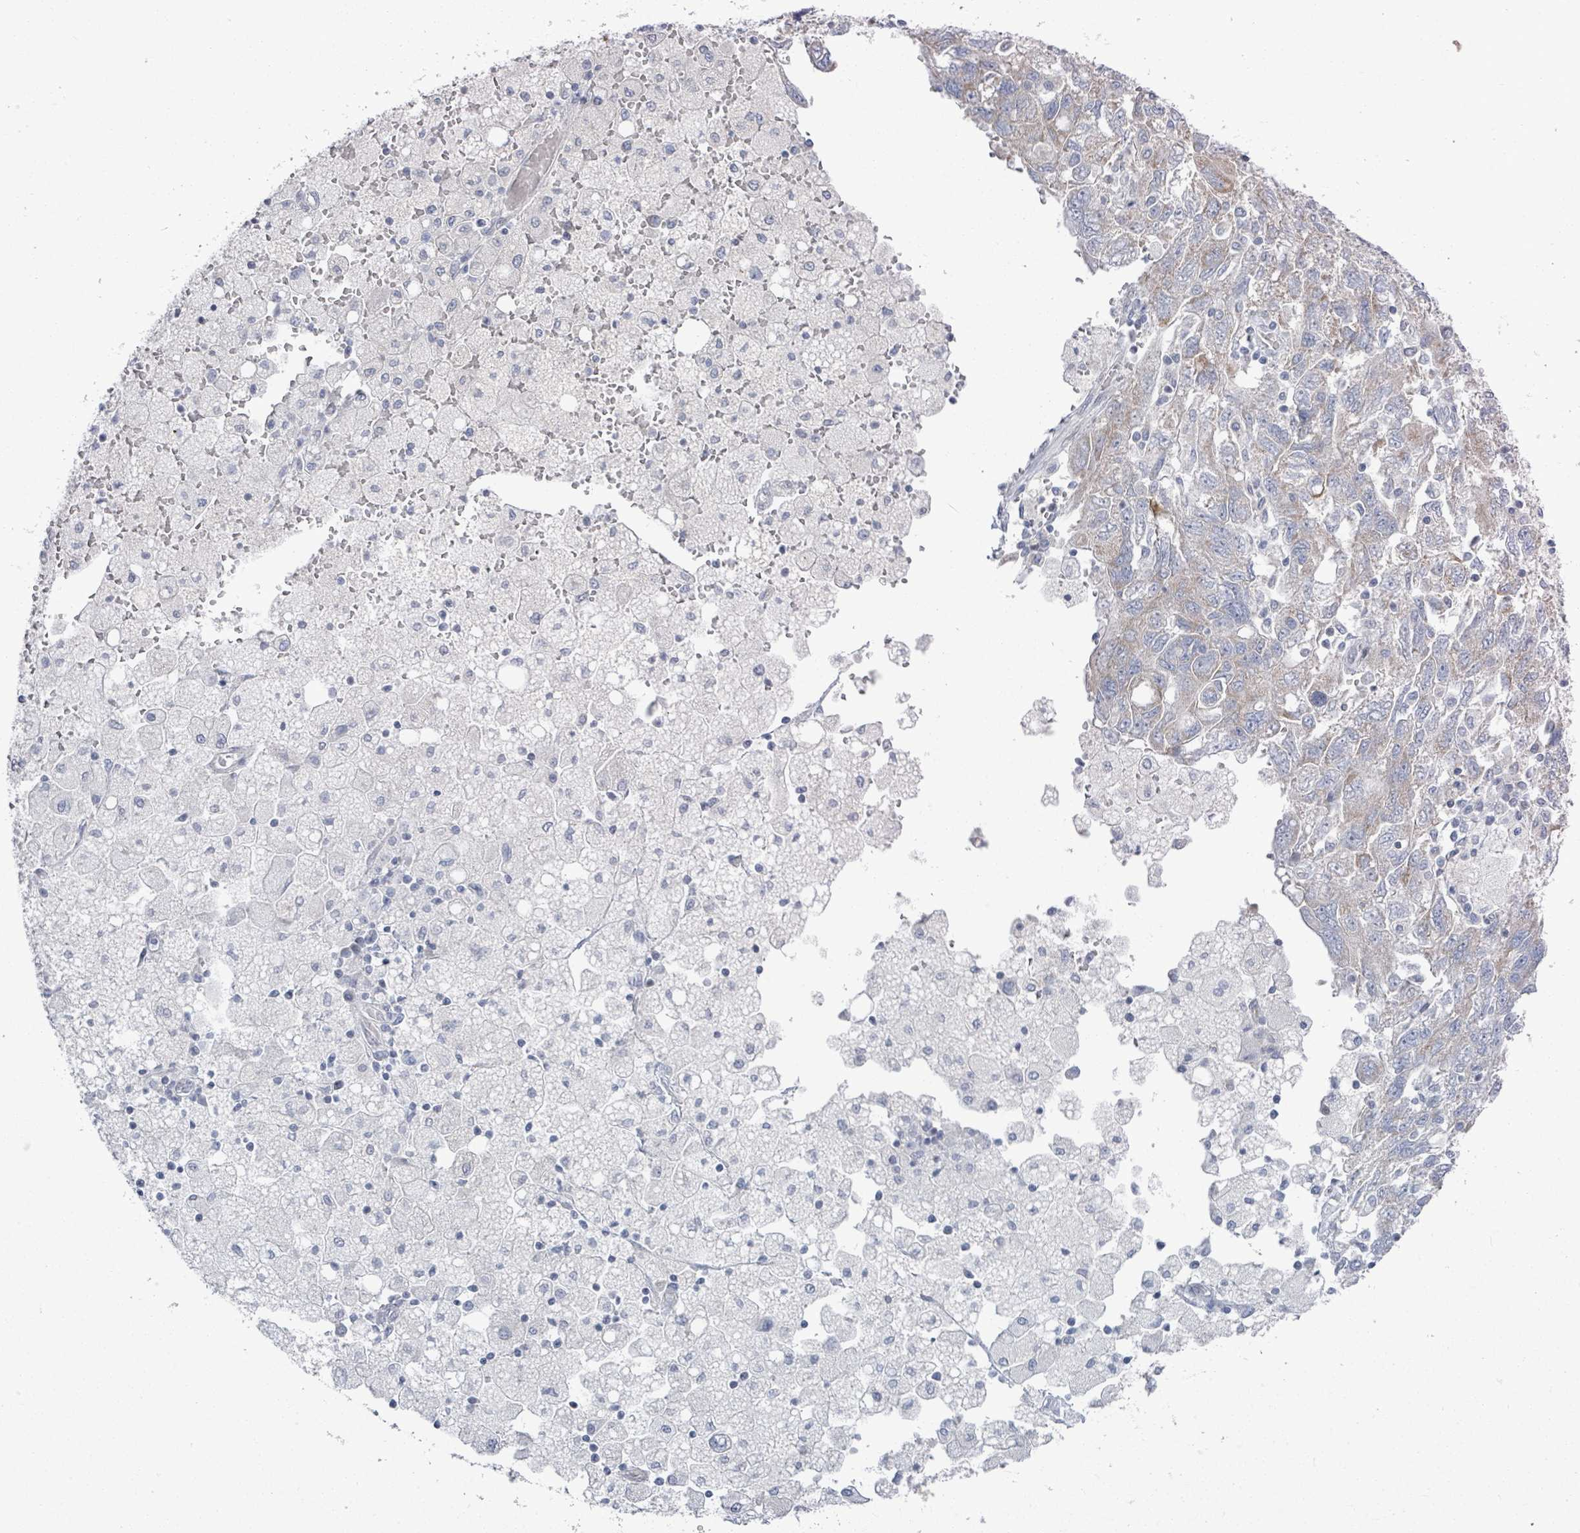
{"staining": {"intensity": "weak", "quantity": "25%-75%", "location": "cytoplasmic/membranous"}, "tissue": "ovarian cancer", "cell_type": "Tumor cells", "image_type": "cancer", "snomed": [{"axis": "morphology", "description": "Carcinoma, NOS"}, {"axis": "morphology", "description": "Cystadenocarcinoma, serous, NOS"}, {"axis": "topography", "description": "Ovary"}], "caption": "Immunohistochemistry (IHC) of human serous cystadenocarcinoma (ovarian) exhibits low levels of weak cytoplasmic/membranous staining in approximately 25%-75% of tumor cells.", "gene": "ZFPM1", "patient": {"sex": "female", "age": 69}}